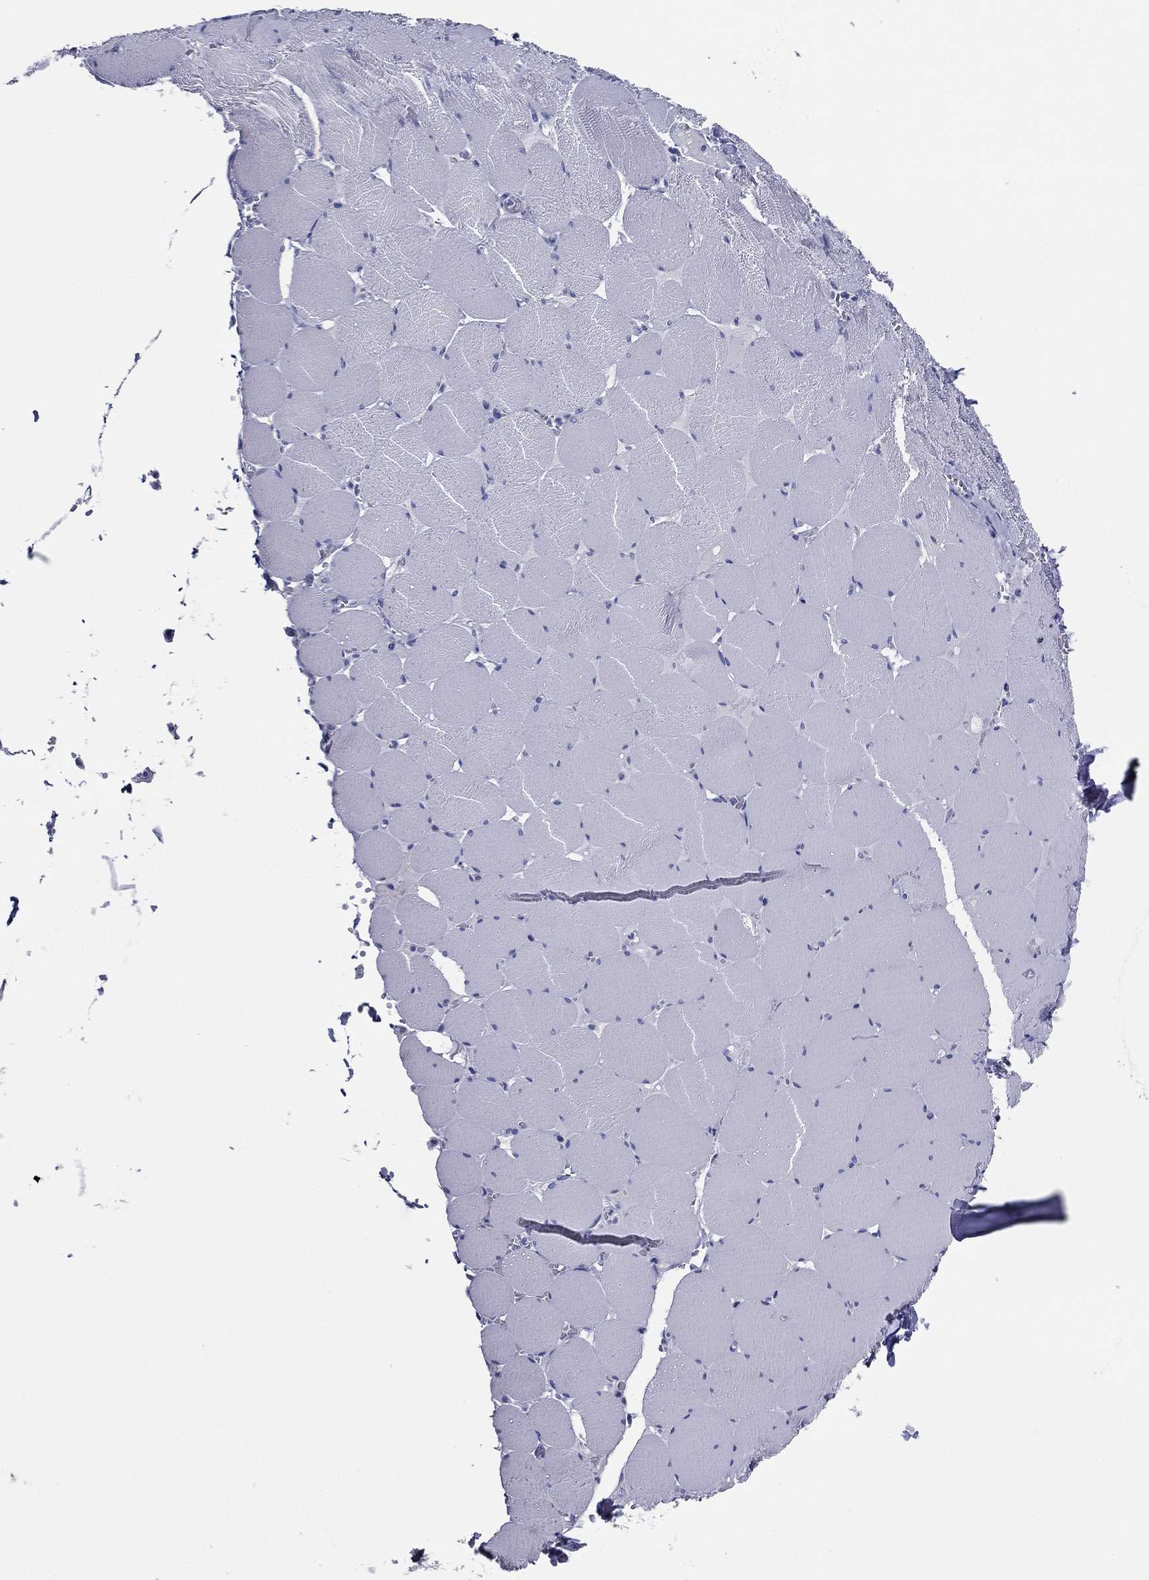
{"staining": {"intensity": "negative", "quantity": "none", "location": "none"}, "tissue": "skeletal muscle", "cell_type": "Myocytes", "image_type": "normal", "snomed": [{"axis": "morphology", "description": "Normal tissue, NOS"}, {"axis": "morphology", "description": "Malignant melanoma, Metastatic site"}, {"axis": "topography", "description": "Skeletal muscle"}], "caption": "The IHC micrograph has no significant positivity in myocytes of skeletal muscle.", "gene": "TFAP2A", "patient": {"sex": "male", "age": 50}}